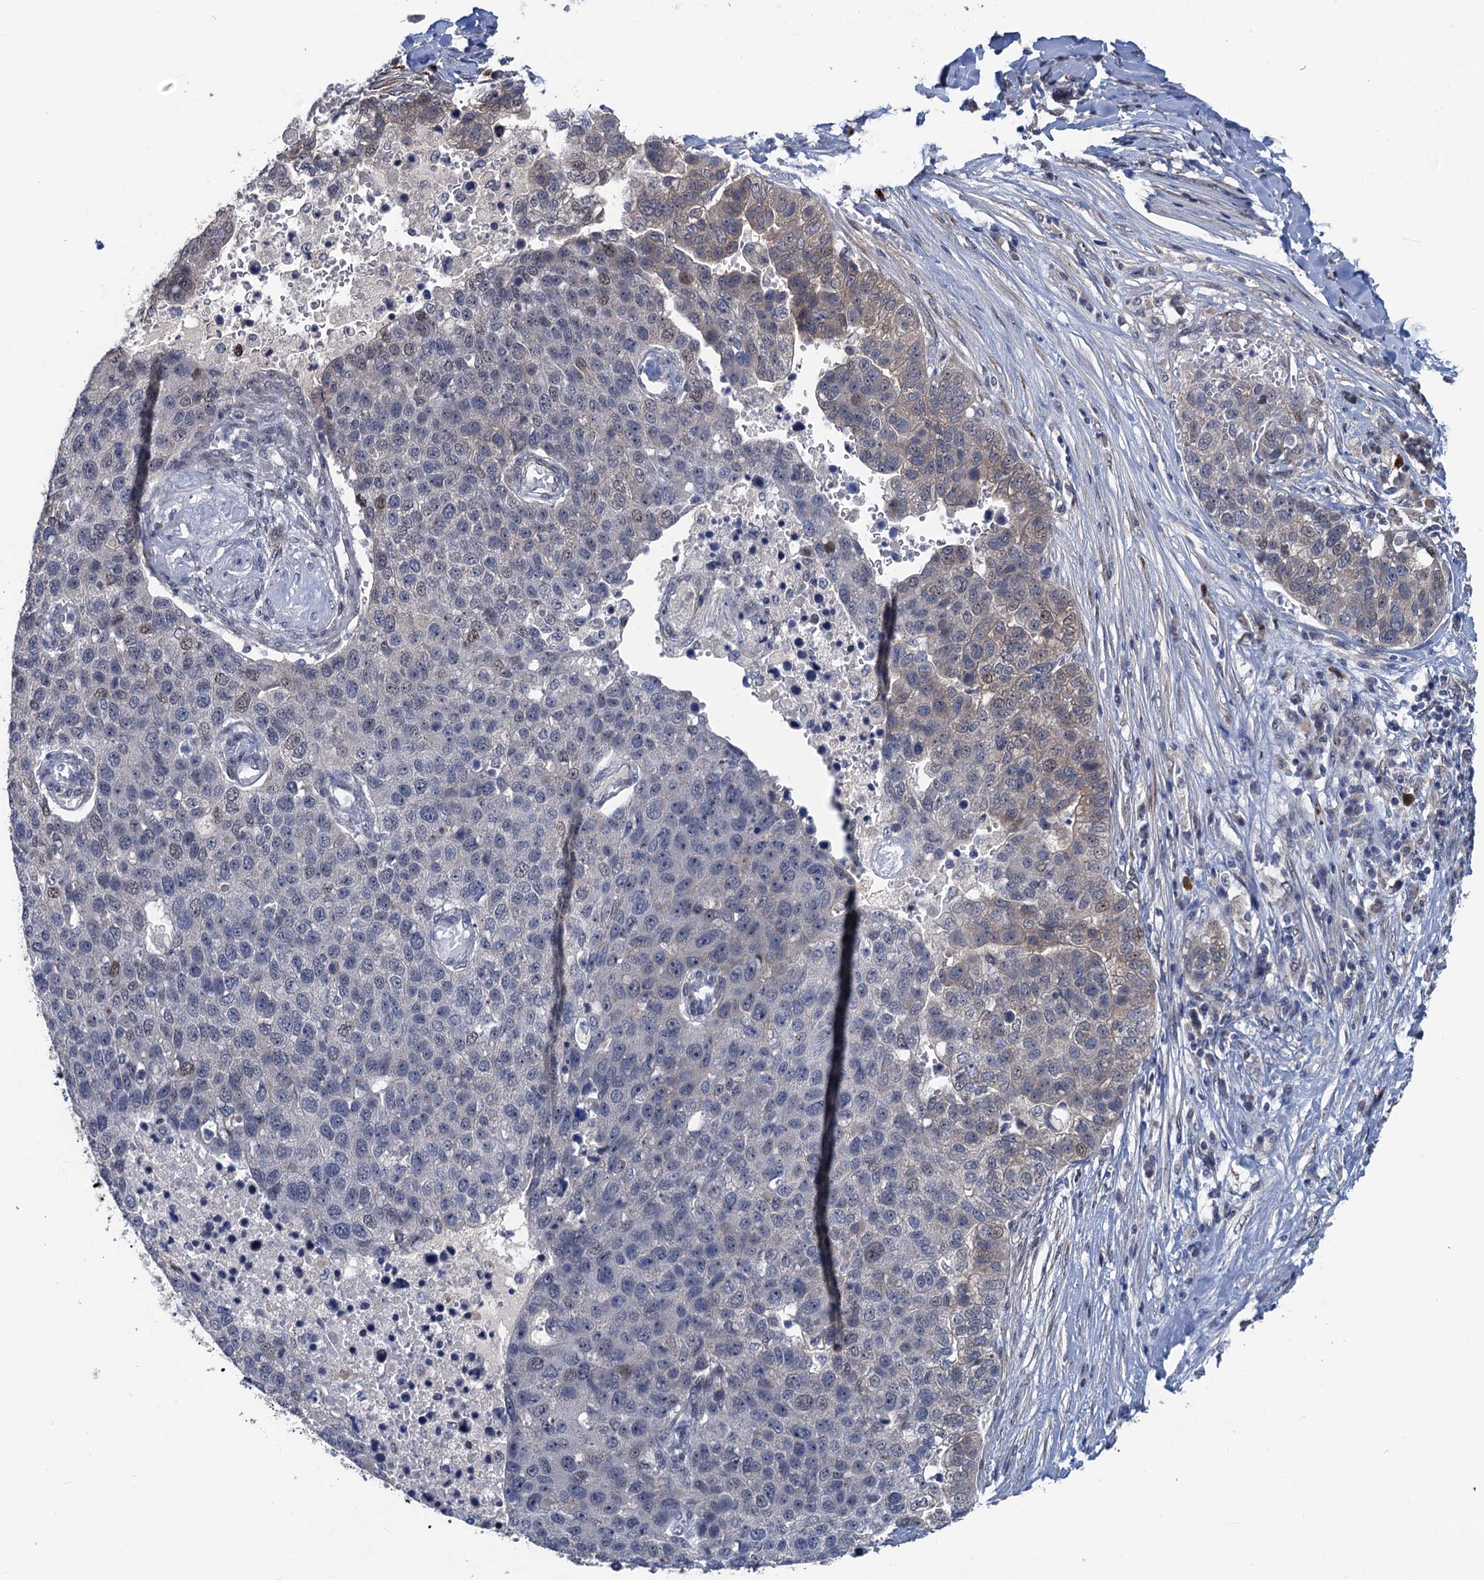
{"staining": {"intensity": "weak", "quantity": "<25%", "location": "nuclear"}, "tissue": "pancreatic cancer", "cell_type": "Tumor cells", "image_type": "cancer", "snomed": [{"axis": "morphology", "description": "Adenocarcinoma, NOS"}, {"axis": "topography", "description": "Pancreas"}], "caption": "Pancreatic cancer was stained to show a protein in brown. There is no significant positivity in tumor cells. (DAB IHC with hematoxylin counter stain).", "gene": "RASSF4", "patient": {"sex": "female", "age": 61}}